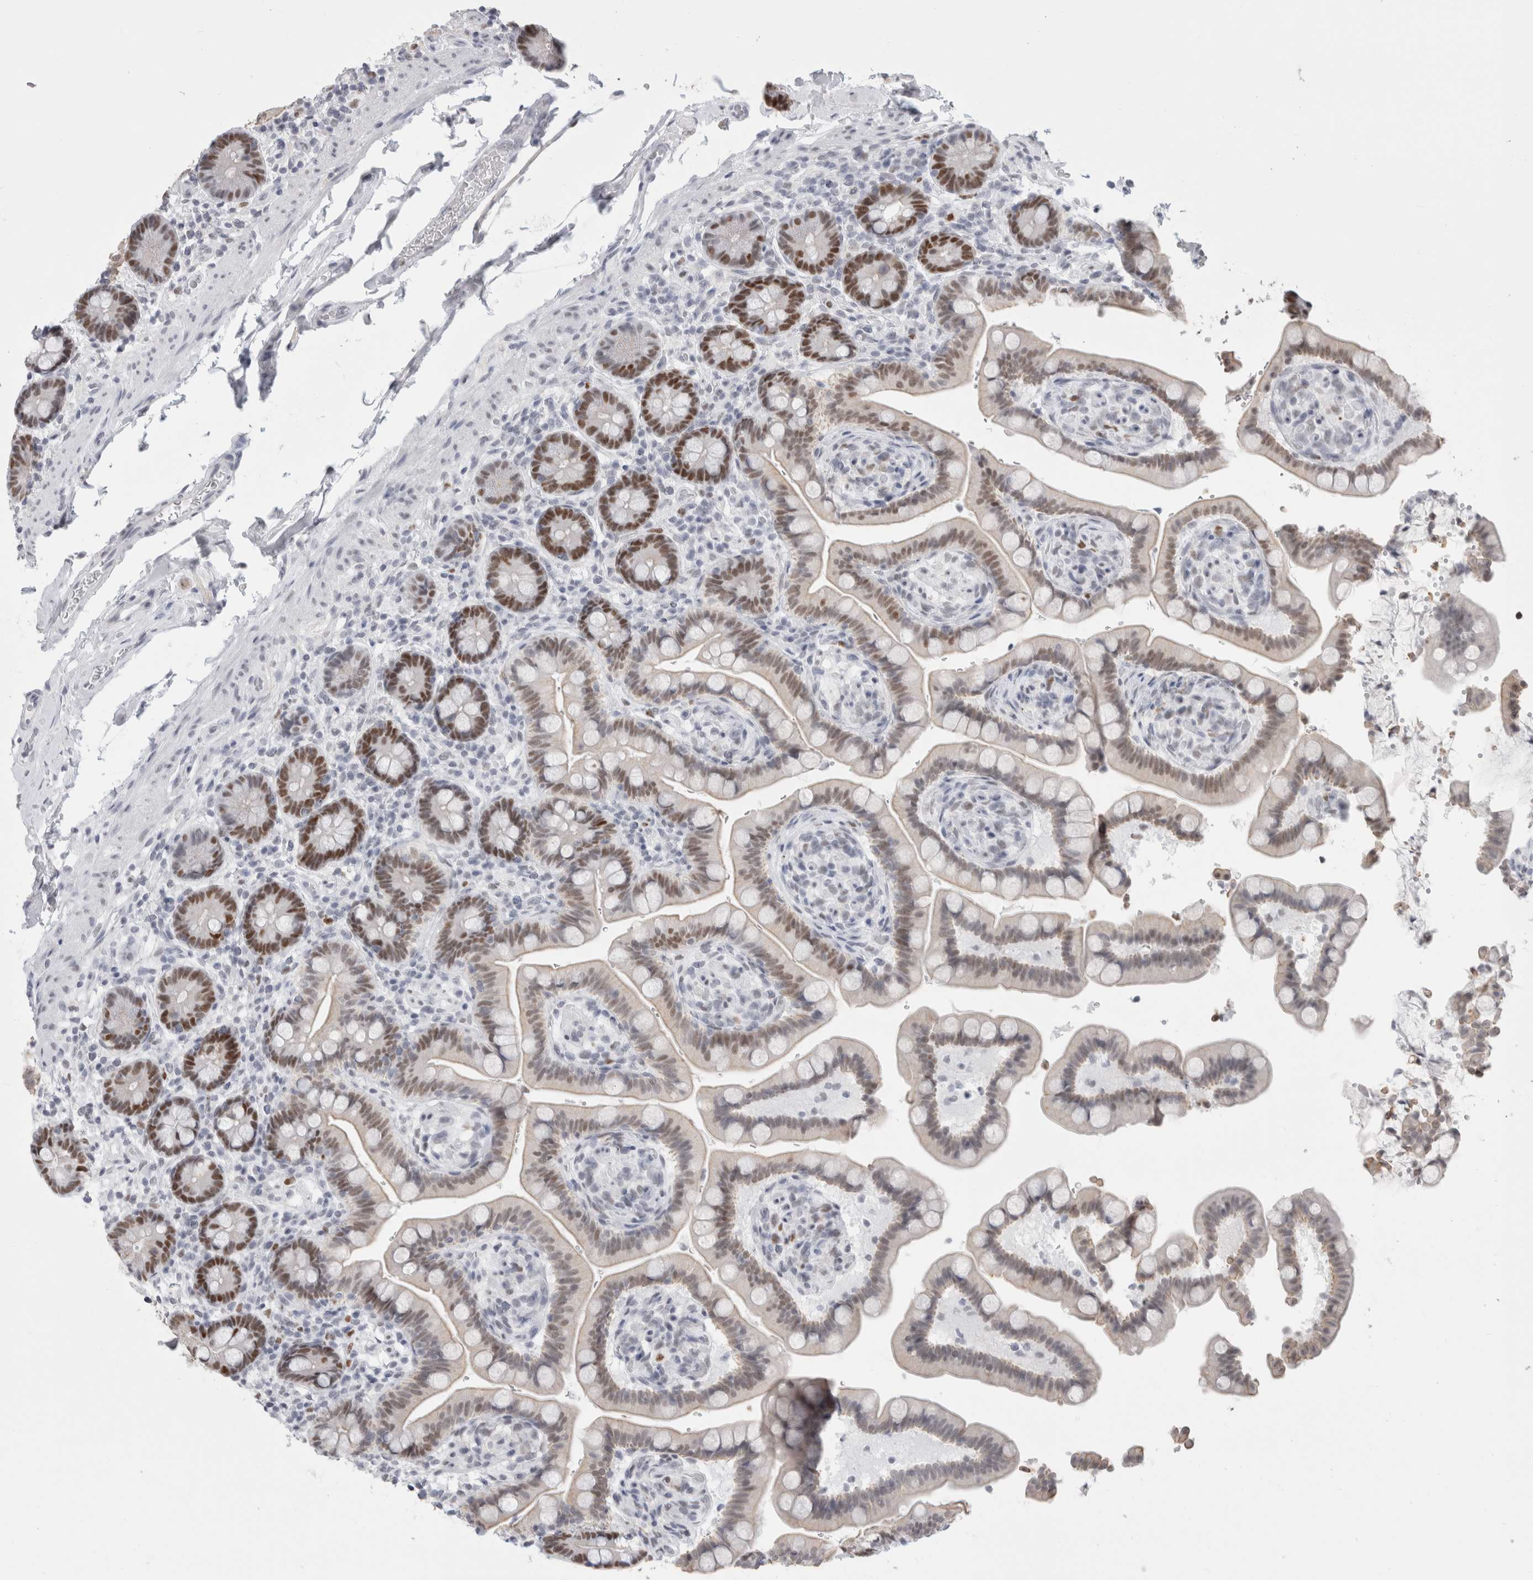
{"staining": {"intensity": "negative", "quantity": "none", "location": "none"}, "tissue": "colon", "cell_type": "Endothelial cells", "image_type": "normal", "snomed": [{"axis": "morphology", "description": "Normal tissue, NOS"}, {"axis": "topography", "description": "Smooth muscle"}, {"axis": "topography", "description": "Colon"}], "caption": "Immunohistochemistry histopathology image of normal colon stained for a protein (brown), which displays no positivity in endothelial cells. Brightfield microscopy of immunohistochemistry stained with DAB (3,3'-diaminobenzidine) (brown) and hematoxylin (blue), captured at high magnification.", "gene": "SMARCC1", "patient": {"sex": "male", "age": 73}}